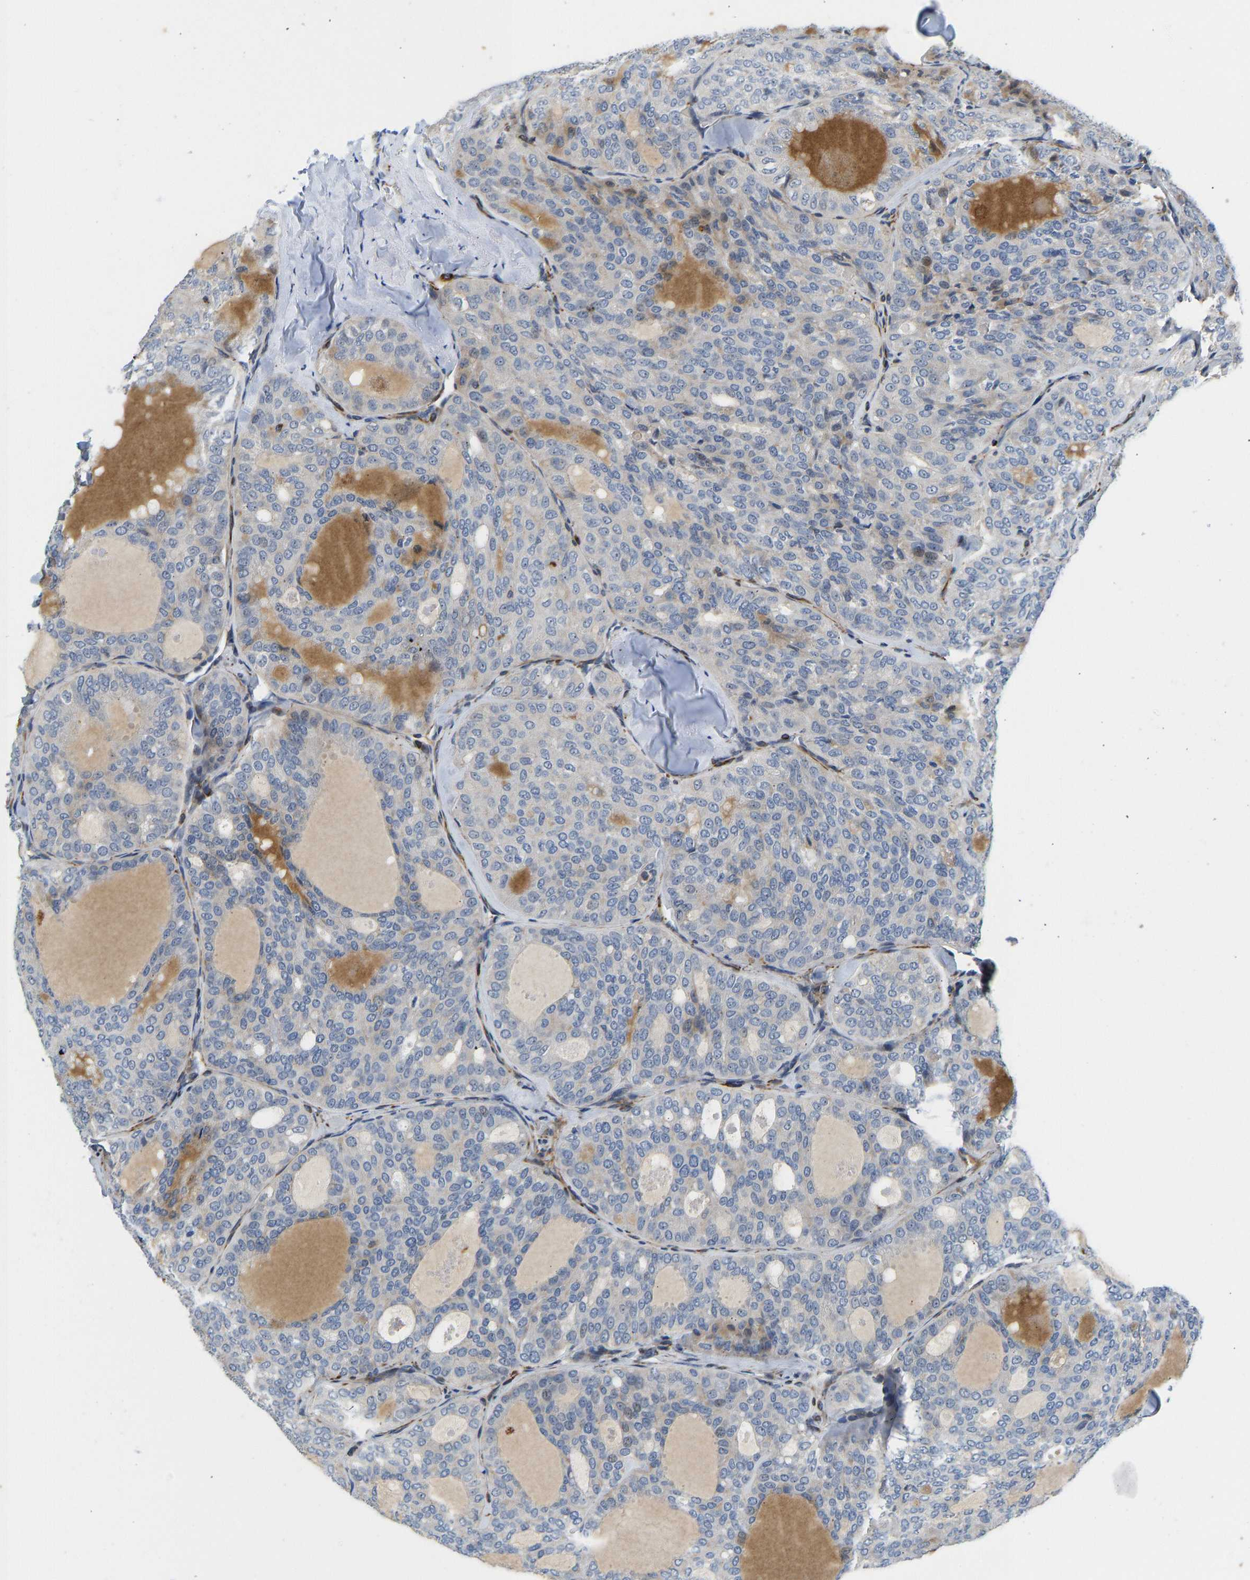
{"staining": {"intensity": "negative", "quantity": "none", "location": "none"}, "tissue": "thyroid cancer", "cell_type": "Tumor cells", "image_type": "cancer", "snomed": [{"axis": "morphology", "description": "Follicular adenoma carcinoma, NOS"}, {"axis": "topography", "description": "Thyroid gland"}], "caption": "There is no significant expression in tumor cells of thyroid cancer. (Brightfield microscopy of DAB (3,3'-diaminobenzidine) immunohistochemistry at high magnification).", "gene": "RESF1", "patient": {"sex": "male", "age": 75}}